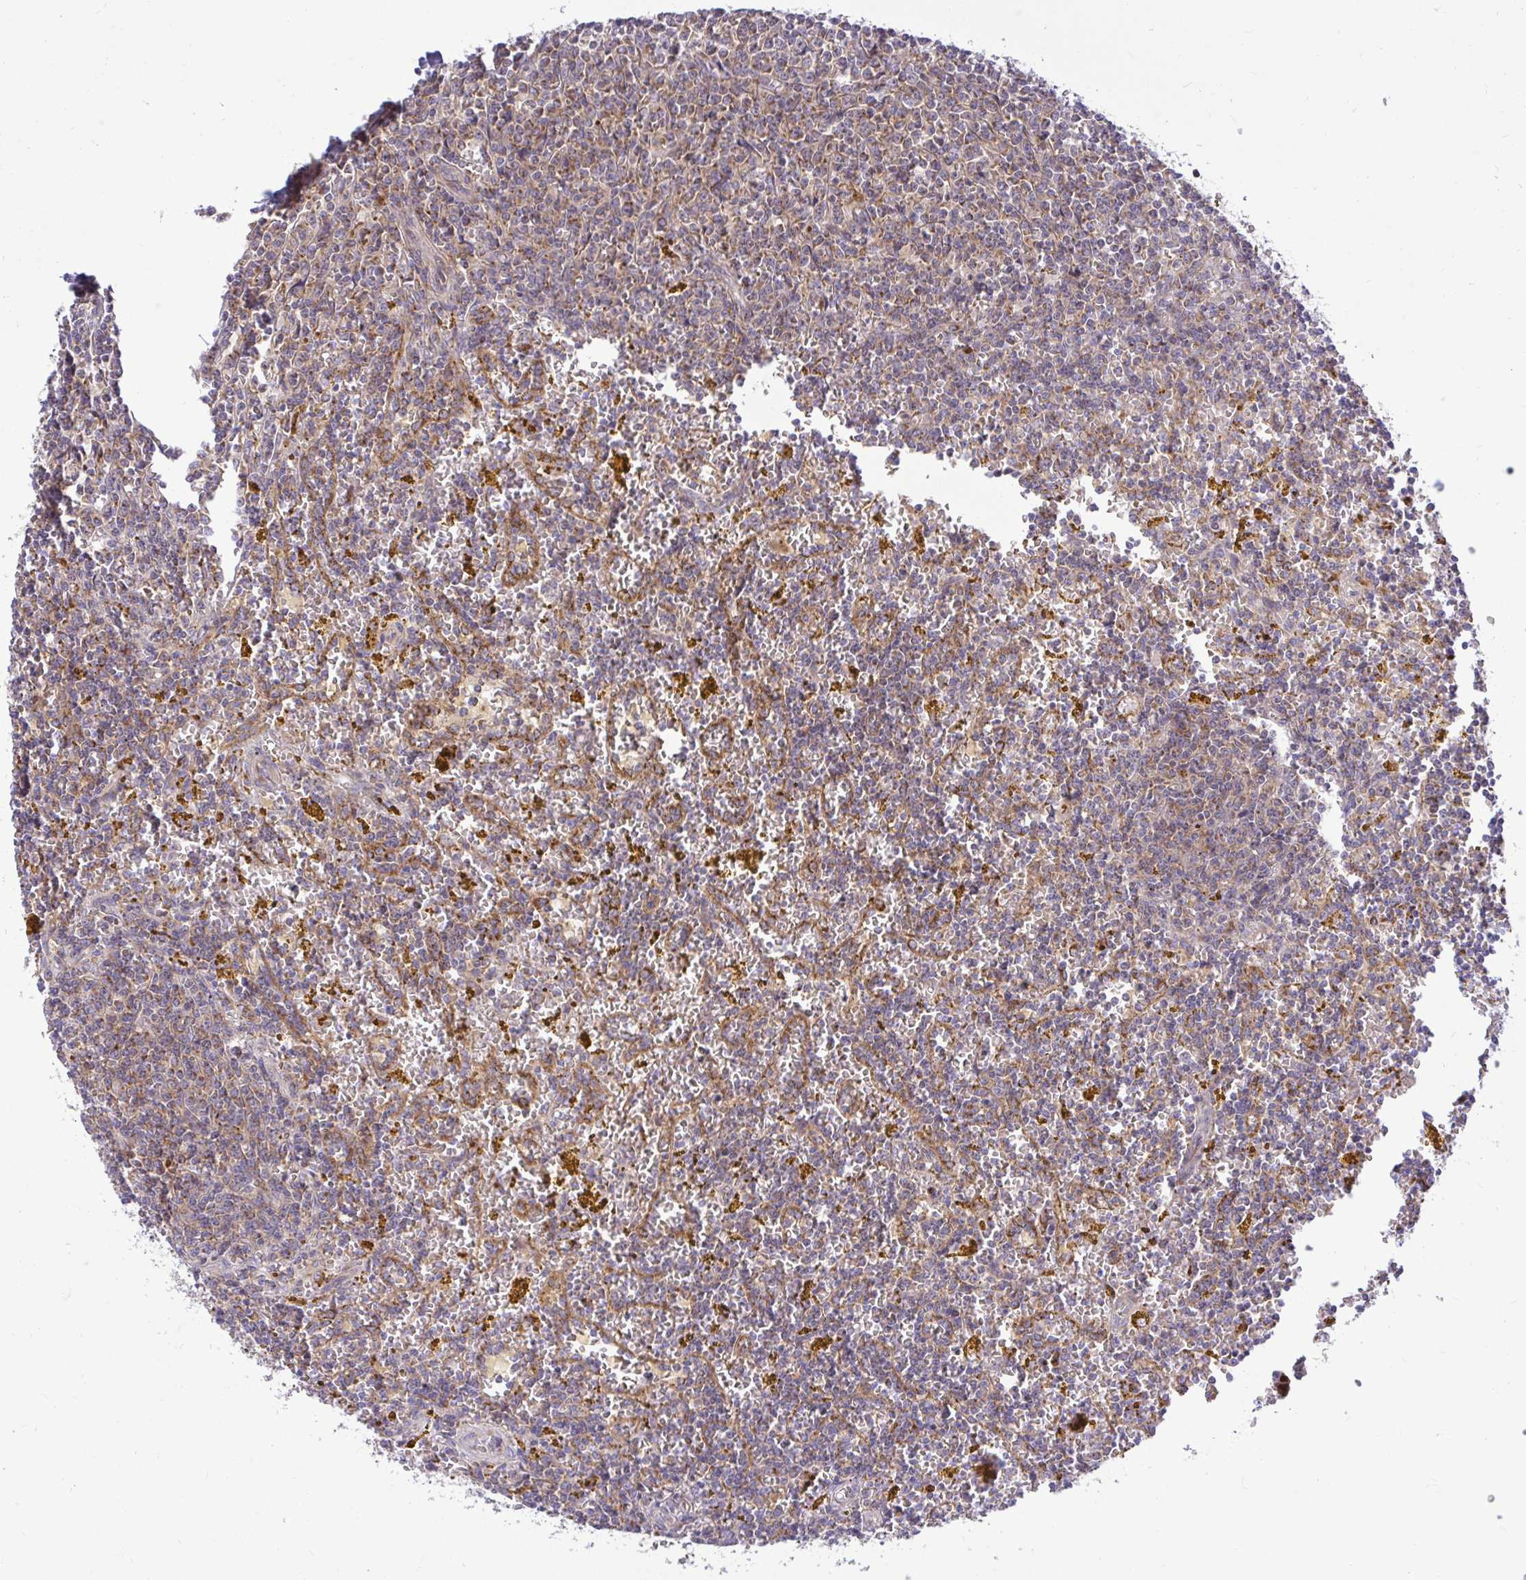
{"staining": {"intensity": "weak", "quantity": "25%-75%", "location": "cytoplasmic/membranous"}, "tissue": "lymphoma", "cell_type": "Tumor cells", "image_type": "cancer", "snomed": [{"axis": "morphology", "description": "Malignant lymphoma, non-Hodgkin's type, Low grade"}, {"axis": "topography", "description": "Spleen"}, {"axis": "topography", "description": "Lymph node"}], "caption": "This micrograph reveals immunohistochemistry (IHC) staining of lymphoma, with low weak cytoplasmic/membranous expression in about 25%-75% of tumor cells.", "gene": "VTI1B", "patient": {"sex": "female", "age": 66}}